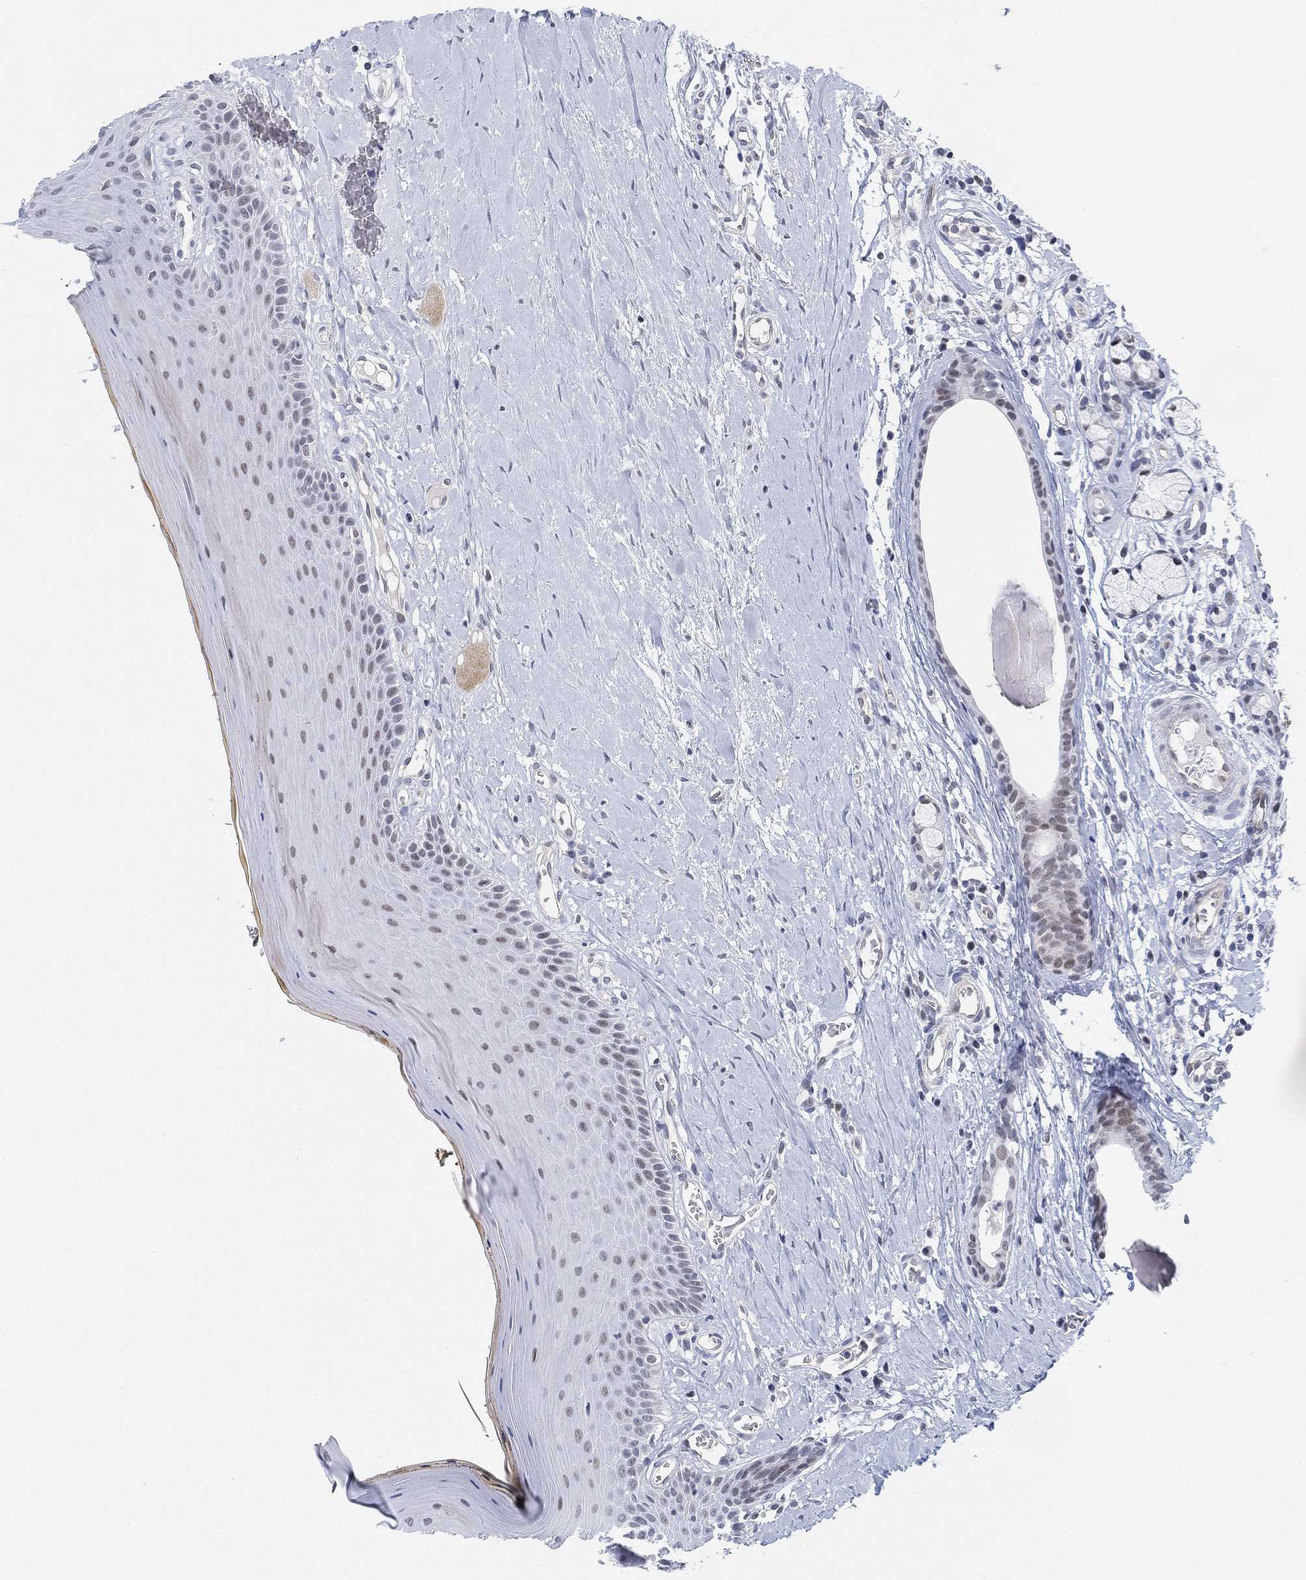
{"staining": {"intensity": "negative", "quantity": "none", "location": "none"}, "tissue": "oral mucosa", "cell_type": "Squamous epithelial cells", "image_type": "normal", "snomed": [{"axis": "morphology", "description": "Normal tissue, NOS"}, {"axis": "topography", "description": "Oral tissue"}], "caption": "Immunohistochemistry photomicrograph of normal oral mucosa stained for a protein (brown), which demonstrates no positivity in squamous epithelial cells.", "gene": "PAX6", "patient": {"sex": "female", "age": 43}}